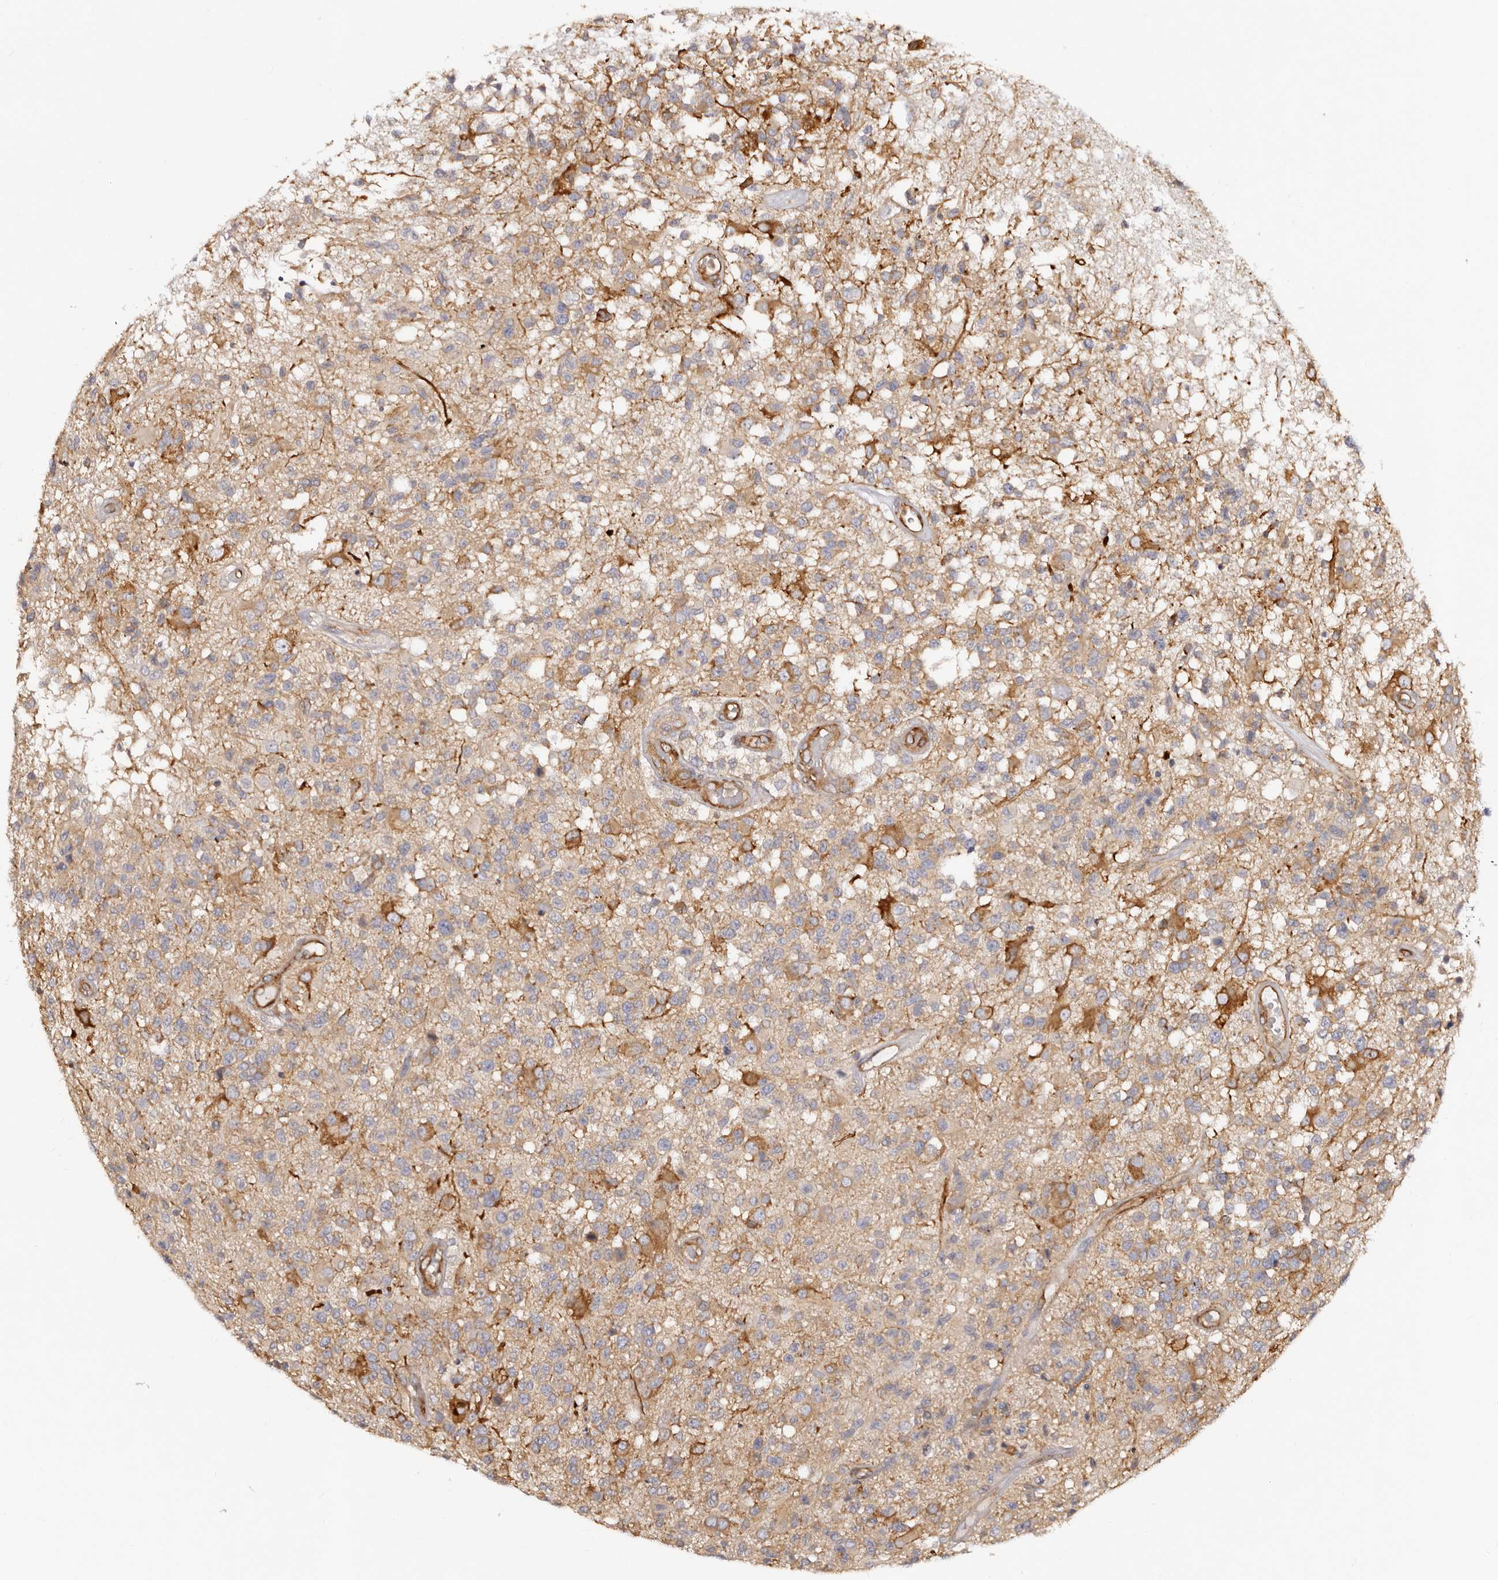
{"staining": {"intensity": "moderate", "quantity": "25%-75%", "location": "cytoplasmic/membranous"}, "tissue": "glioma", "cell_type": "Tumor cells", "image_type": "cancer", "snomed": [{"axis": "morphology", "description": "Glioma, malignant, High grade"}, {"axis": "morphology", "description": "Glioblastoma, NOS"}, {"axis": "topography", "description": "Brain"}], "caption": "Protein staining of glioblastoma tissue exhibits moderate cytoplasmic/membranous expression in approximately 25%-75% of tumor cells. Using DAB (brown) and hematoxylin (blue) stains, captured at high magnification using brightfield microscopy.", "gene": "RPS6", "patient": {"sex": "male", "age": 60}}